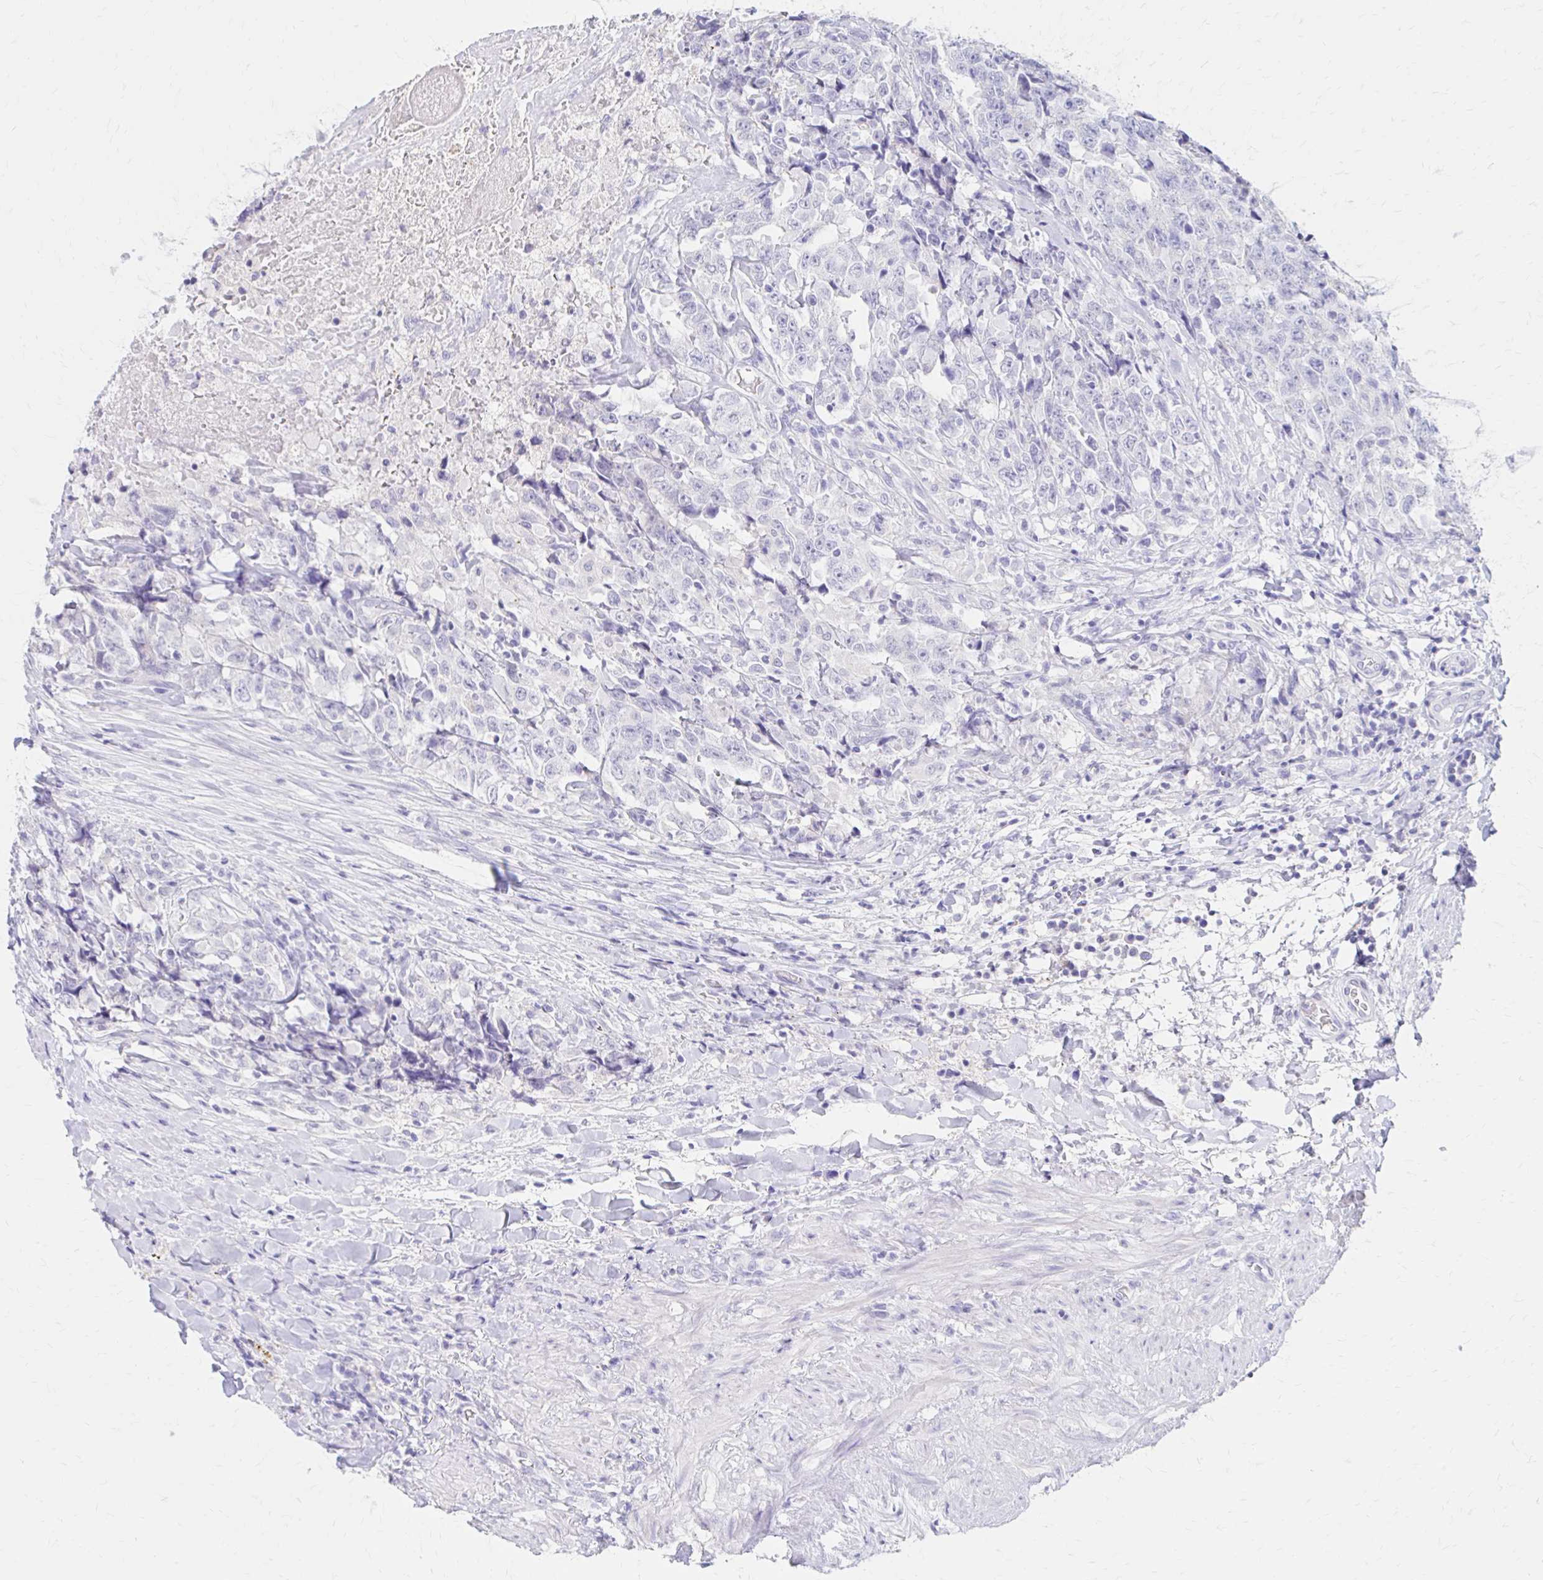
{"staining": {"intensity": "negative", "quantity": "none", "location": "none"}, "tissue": "testis cancer", "cell_type": "Tumor cells", "image_type": "cancer", "snomed": [{"axis": "morphology", "description": "Carcinoma, Embryonal, NOS"}, {"axis": "topography", "description": "Testis"}], "caption": "Tumor cells are negative for protein expression in human testis cancer.", "gene": "AZGP1", "patient": {"sex": "male", "age": 24}}